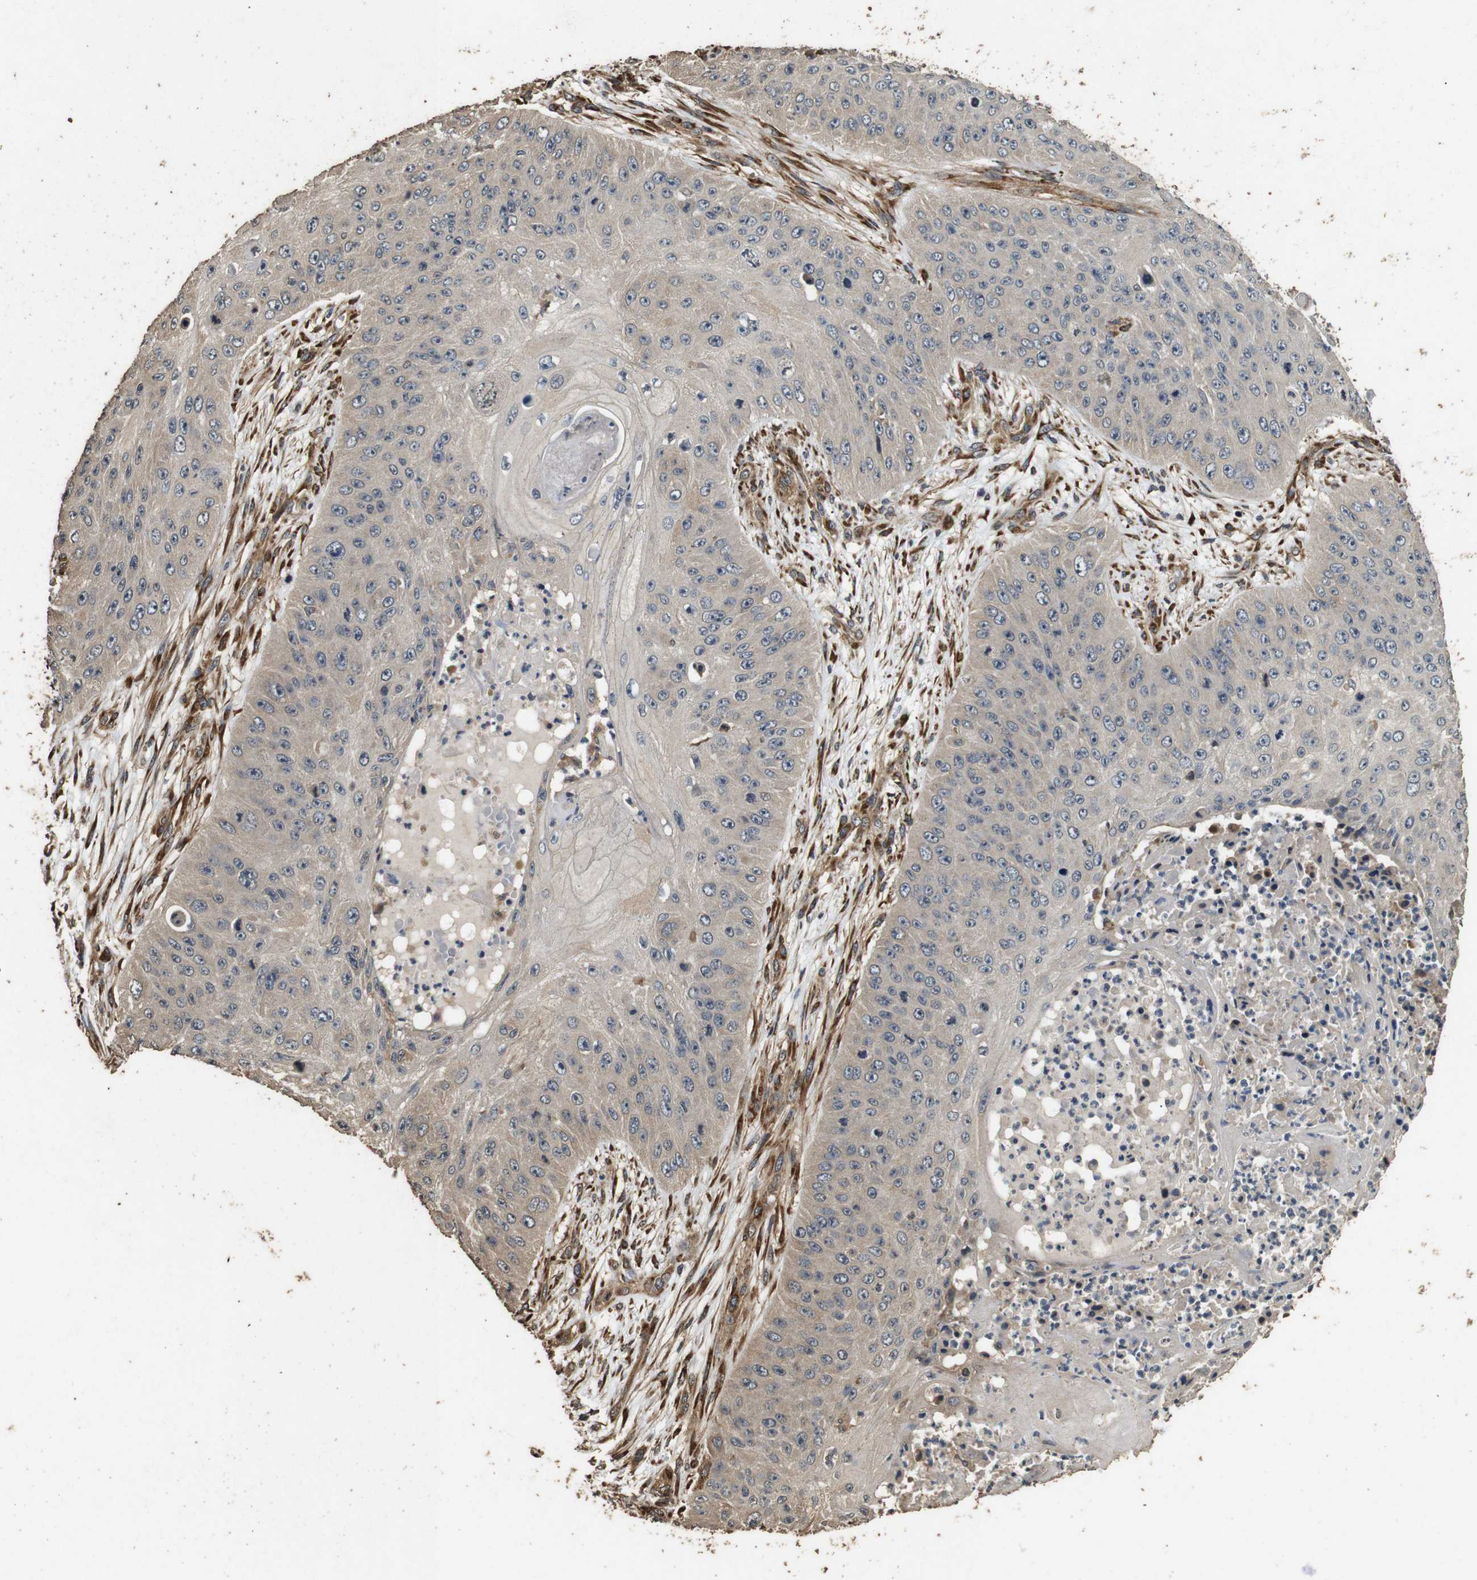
{"staining": {"intensity": "weak", "quantity": ">75%", "location": "cytoplasmic/membranous"}, "tissue": "skin cancer", "cell_type": "Tumor cells", "image_type": "cancer", "snomed": [{"axis": "morphology", "description": "Squamous cell carcinoma, NOS"}, {"axis": "topography", "description": "Skin"}], "caption": "A brown stain labels weak cytoplasmic/membranous positivity of a protein in human skin cancer (squamous cell carcinoma) tumor cells. (Stains: DAB (3,3'-diaminobenzidine) in brown, nuclei in blue, Microscopy: brightfield microscopy at high magnification).", "gene": "CNPY4", "patient": {"sex": "female", "age": 80}}